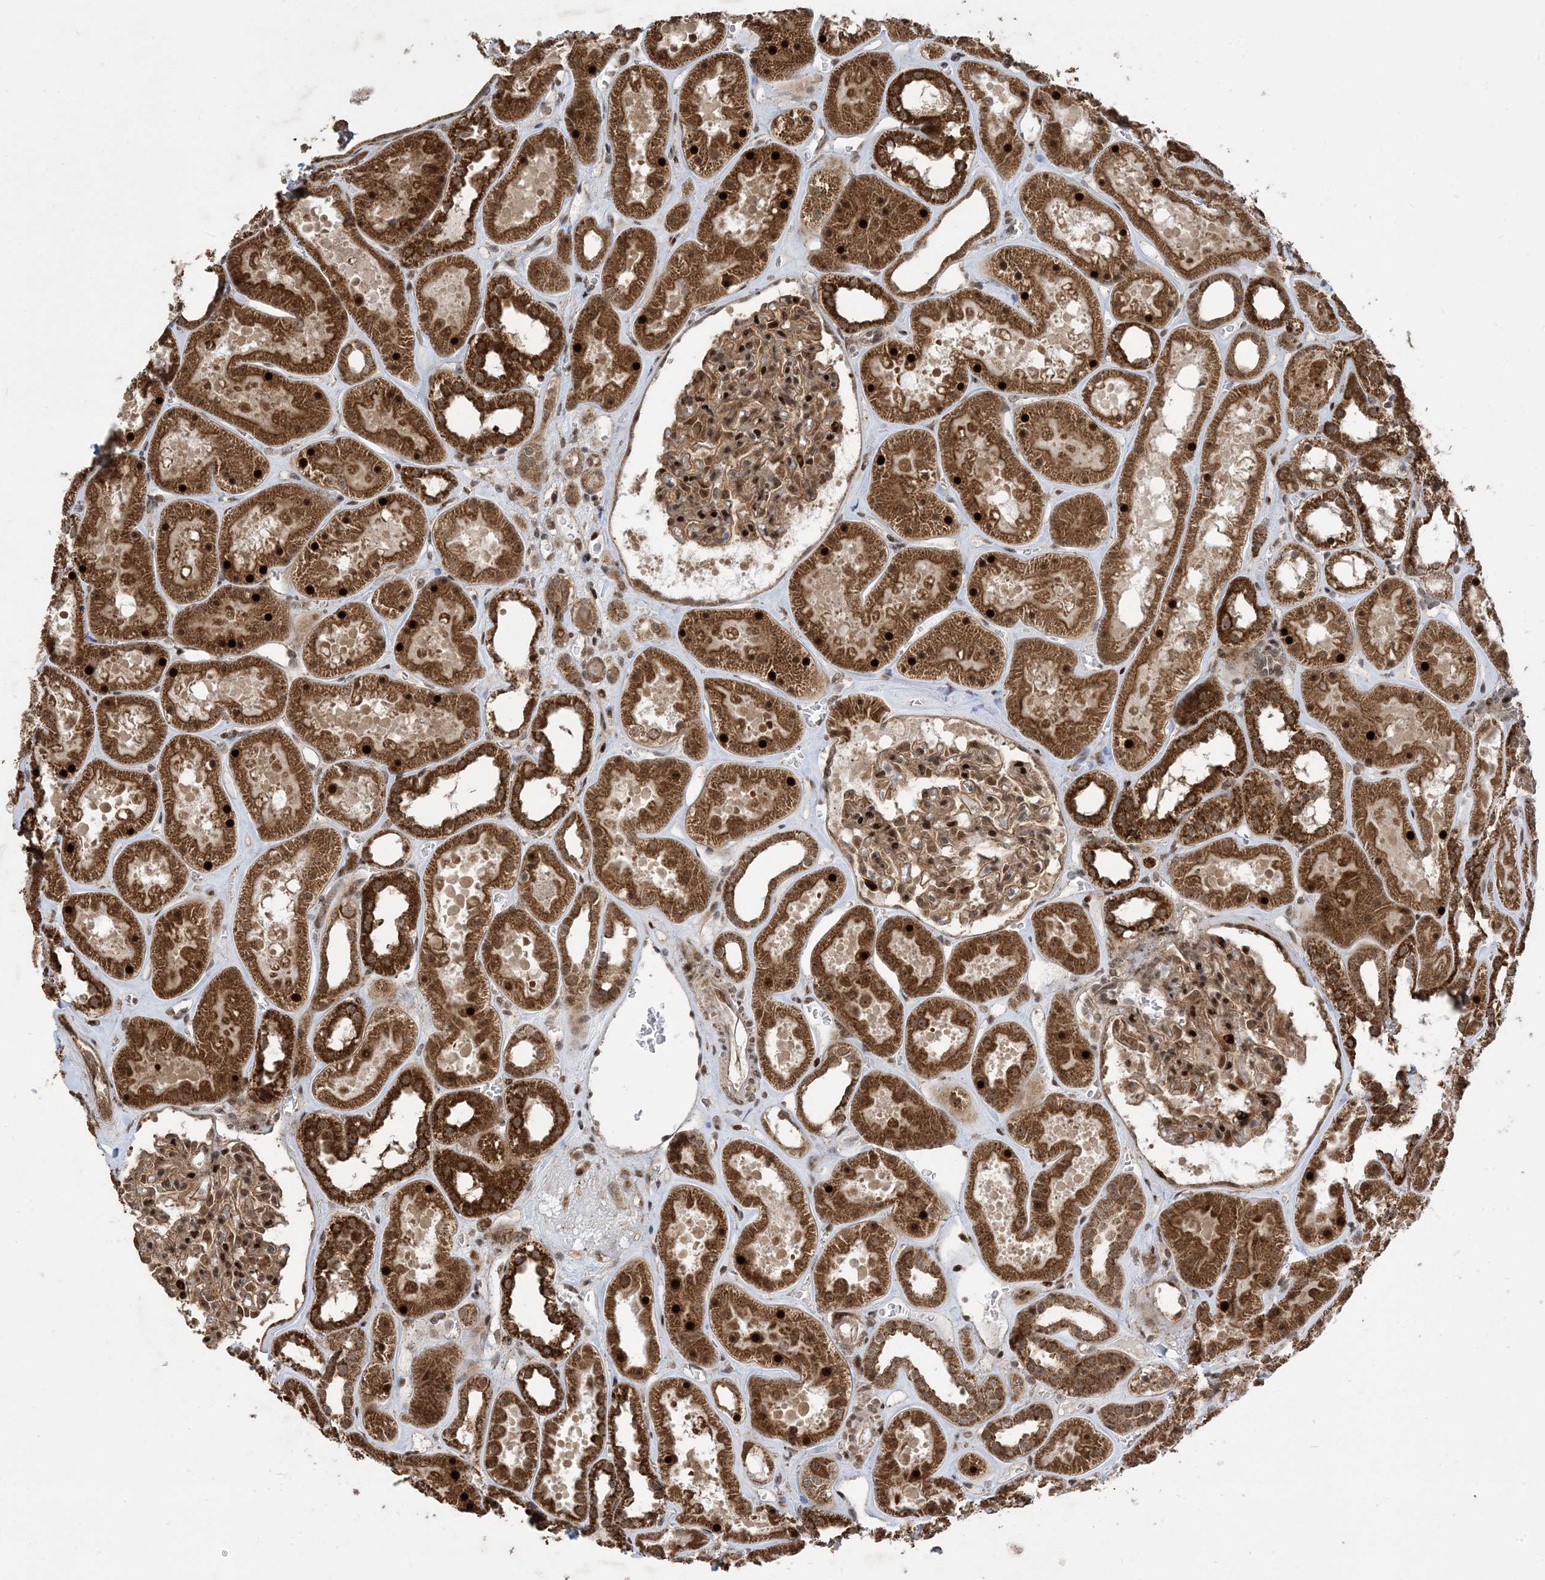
{"staining": {"intensity": "moderate", "quantity": ">75%", "location": "cytoplasmic/membranous,nuclear"}, "tissue": "kidney", "cell_type": "Cells in glomeruli", "image_type": "normal", "snomed": [{"axis": "morphology", "description": "Normal tissue, NOS"}, {"axis": "topography", "description": "Kidney"}], "caption": "Moderate cytoplasmic/membranous,nuclear expression is present in approximately >75% of cells in glomeruli in normal kidney.", "gene": "FAM9B", "patient": {"sex": "female", "age": 41}}